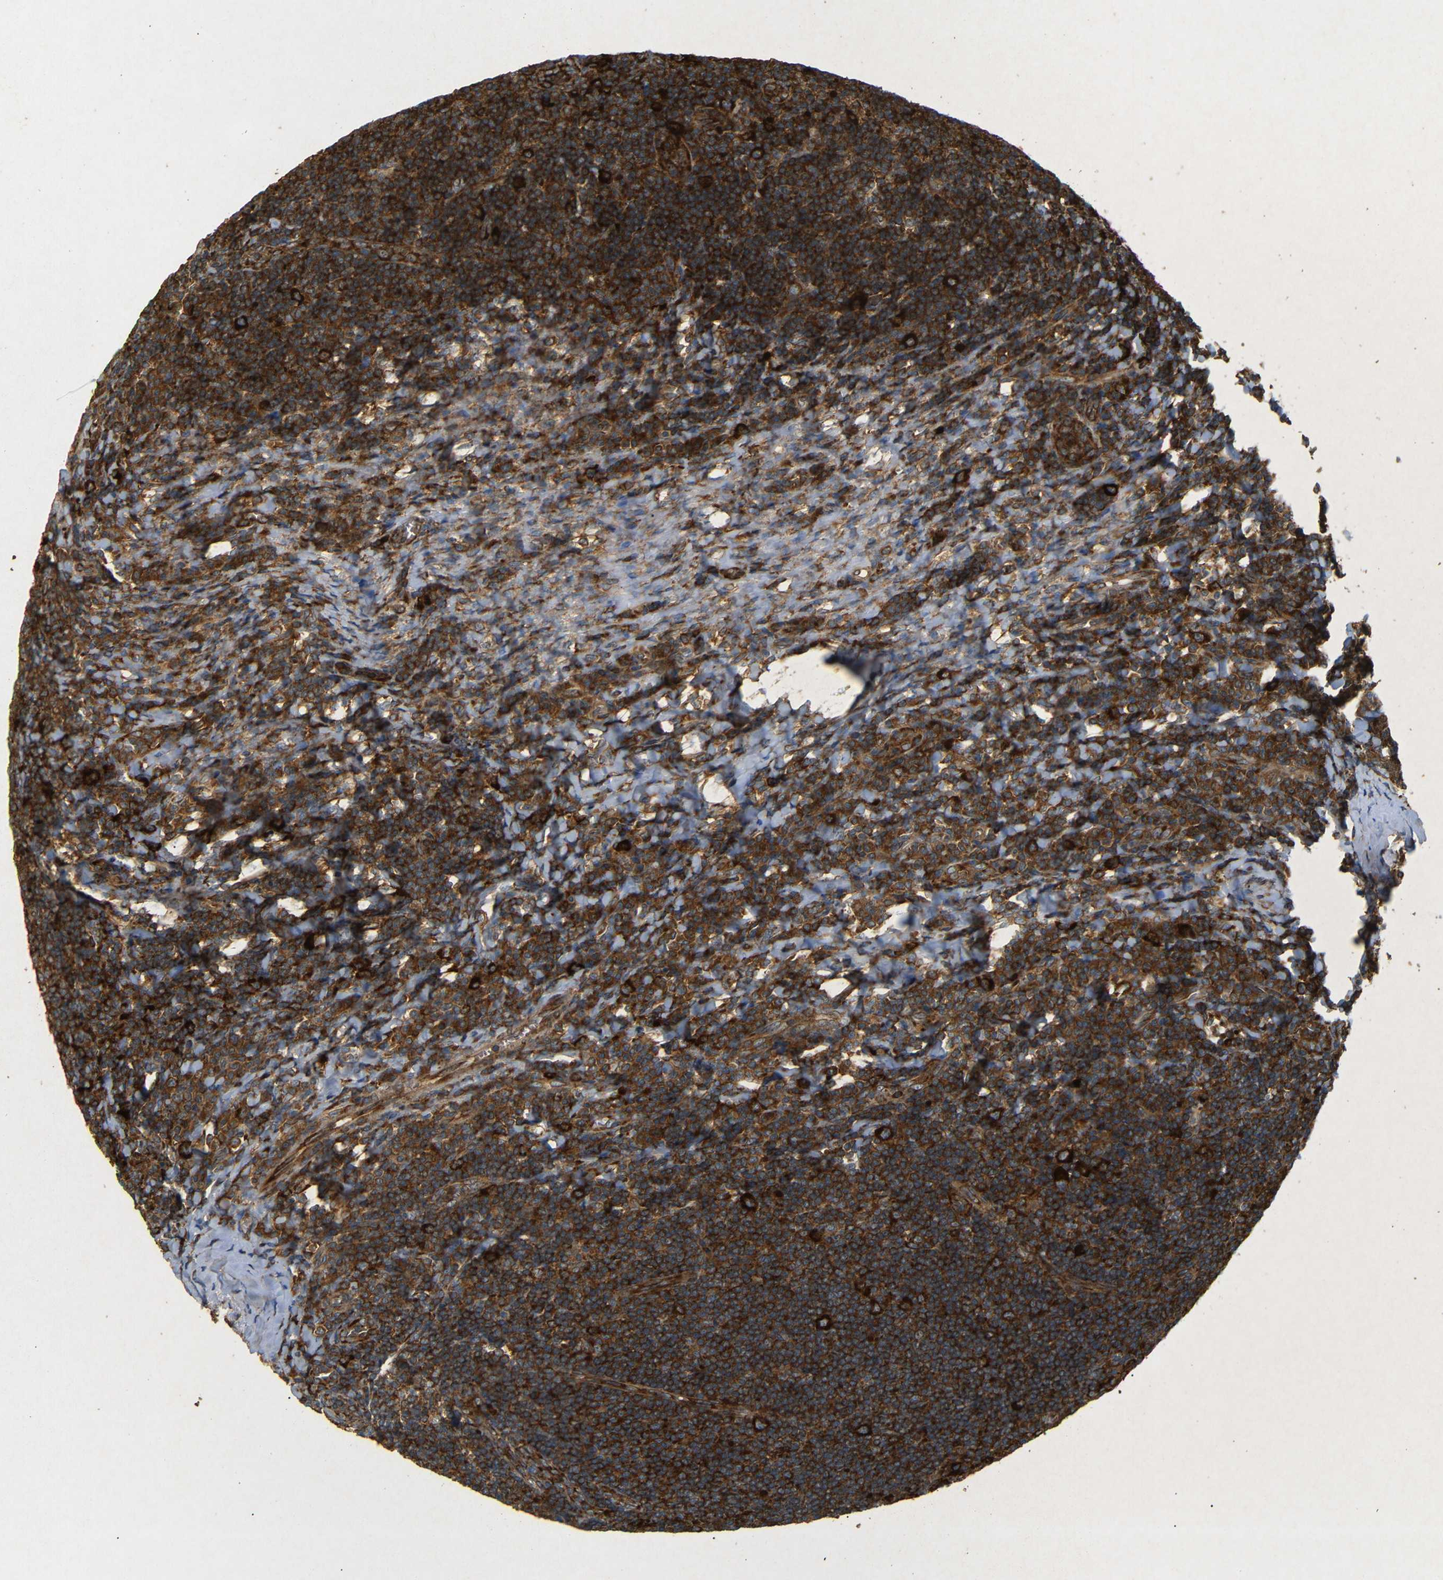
{"staining": {"intensity": "strong", "quantity": ">75%", "location": "cytoplasmic/membranous"}, "tissue": "tonsil", "cell_type": "Germinal center cells", "image_type": "normal", "snomed": [{"axis": "morphology", "description": "Normal tissue, NOS"}, {"axis": "topography", "description": "Tonsil"}], "caption": "Germinal center cells exhibit high levels of strong cytoplasmic/membranous positivity in about >75% of cells in normal human tonsil. (Brightfield microscopy of DAB IHC at high magnification).", "gene": "BTF3", "patient": {"sex": "male", "age": 37}}